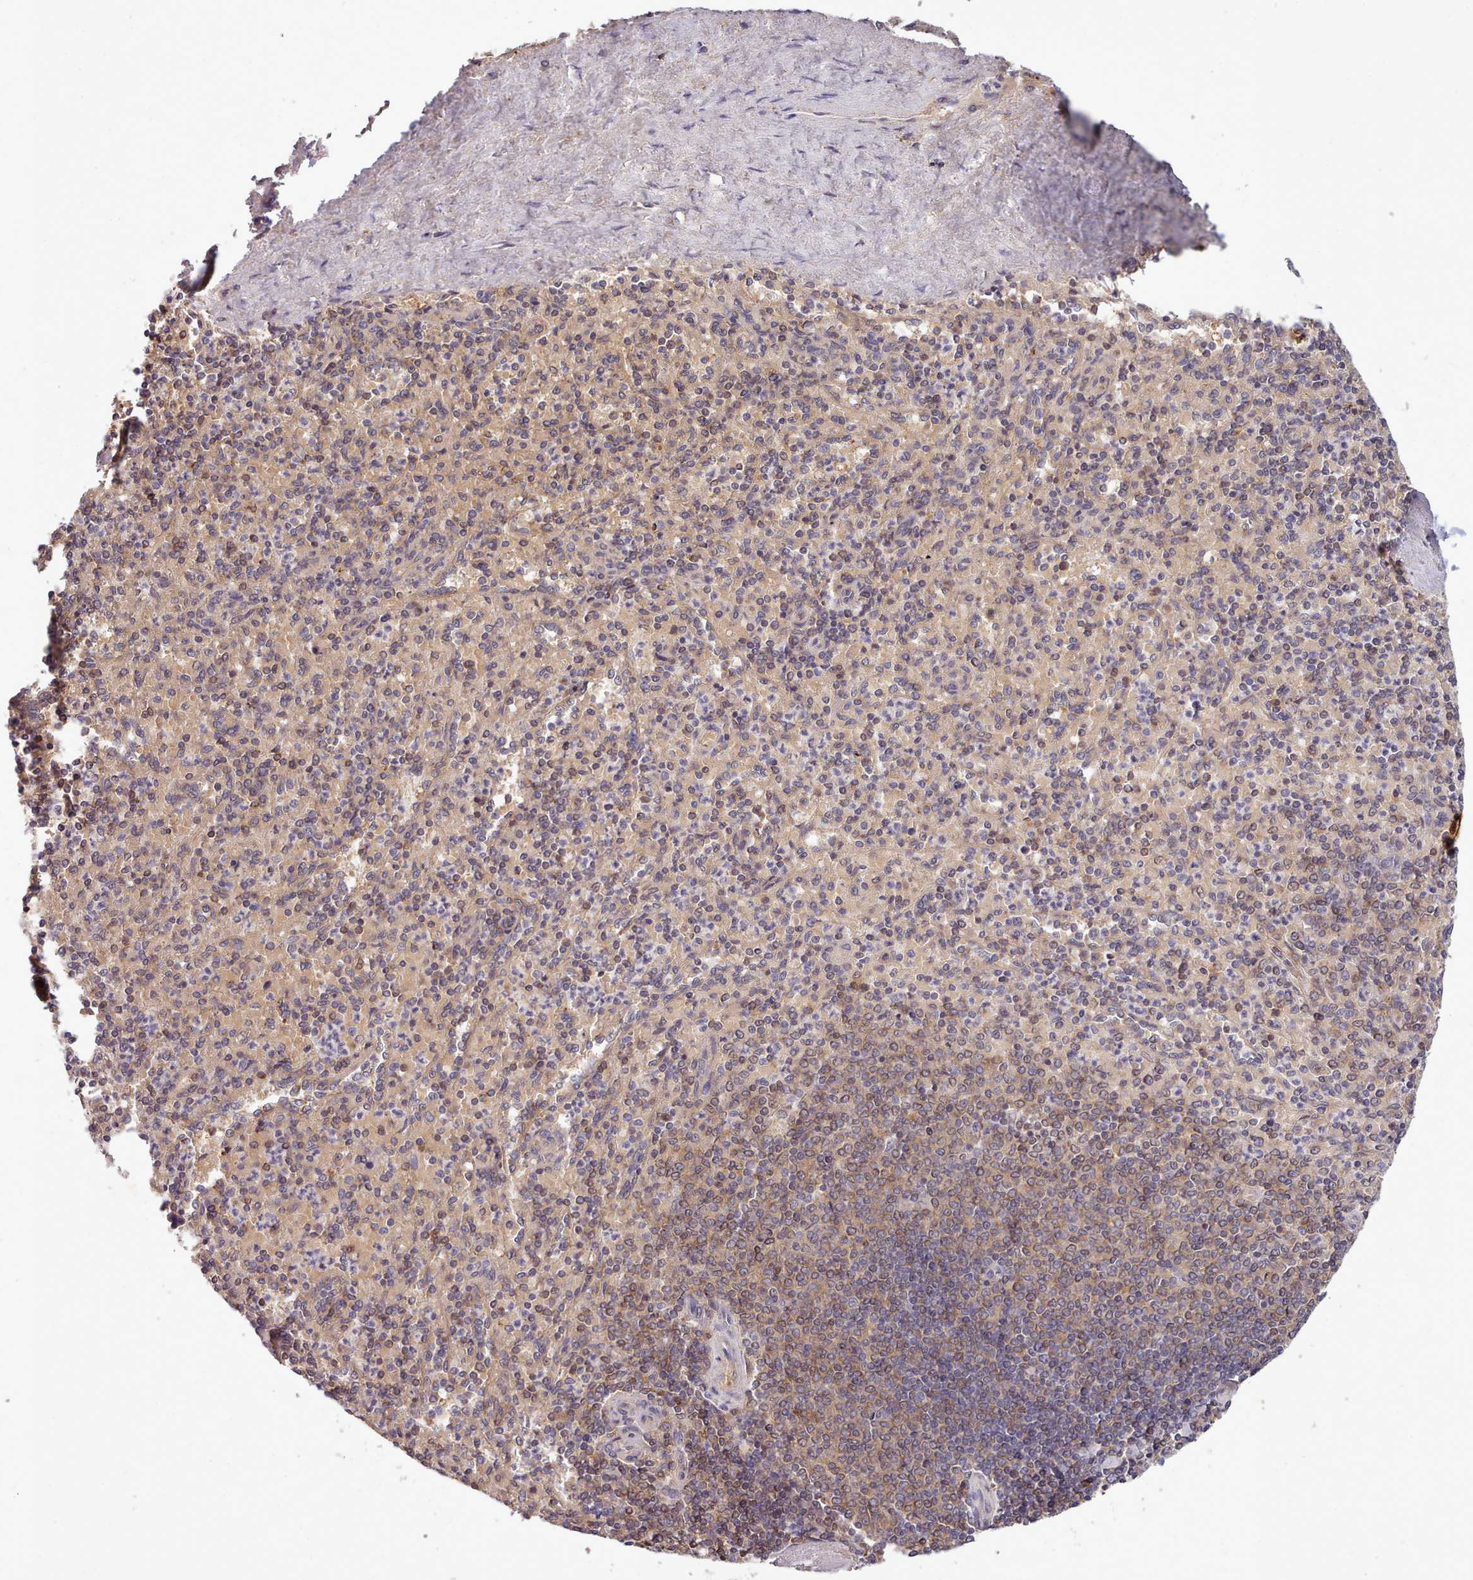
{"staining": {"intensity": "weak", "quantity": "<25%", "location": "nuclear"}, "tissue": "spleen", "cell_type": "Cells in red pulp", "image_type": "normal", "snomed": [{"axis": "morphology", "description": "Normal tissue, NOS"}, {"axis": "topography", "description": "Spleen"}], "caption": "Immunohistochemical staining of unremarkable human spleen displays no significant expression in cells in red pulp.", "gene": "ARL17A", "patient": {"sex": "male", "age": 82}}